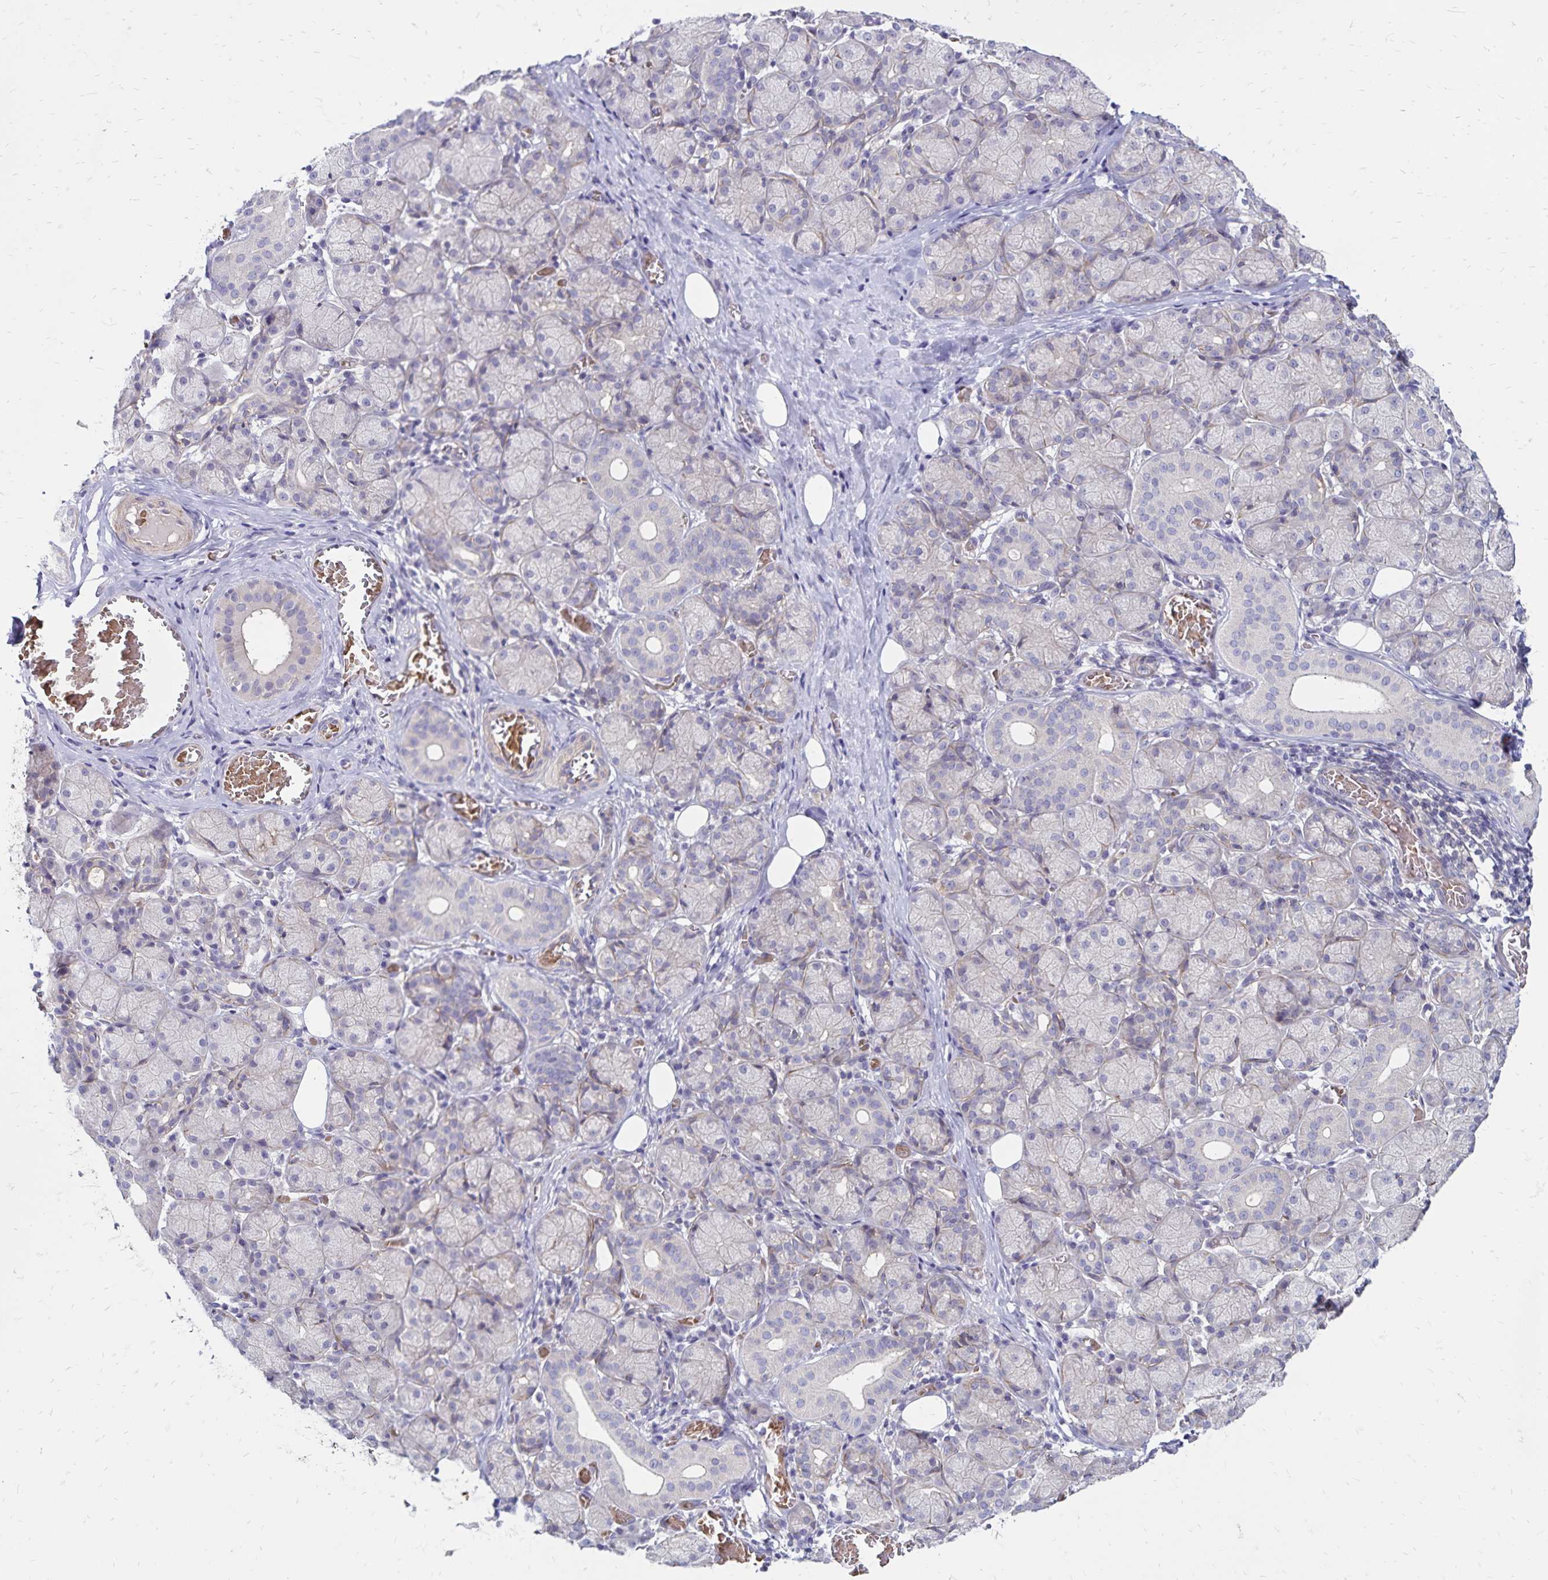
{"staining": {"intensity": "negative", "quantity": "none", "location": "none"}, "tissue": "salivary gland", "cell_type": "Glandular cells", "image_type": "normal", "snomed": [{"axis": "morphology", "description": "Normal tissue, NOS"}, {"axis": "topography", "description": "Salivary gland"}, {"axis": "topography", "description": "Peripheral nerve tissue"}], "caption": "Immunohistochemistry of normal salivary gland exhibits no positivity in glandular cells. The staining is performed using DAB brown chromogen with nuclei counter-stained in using hematoxylin.", "gene": "FSD1", "patient": {"sex": "female", "age": 24}}